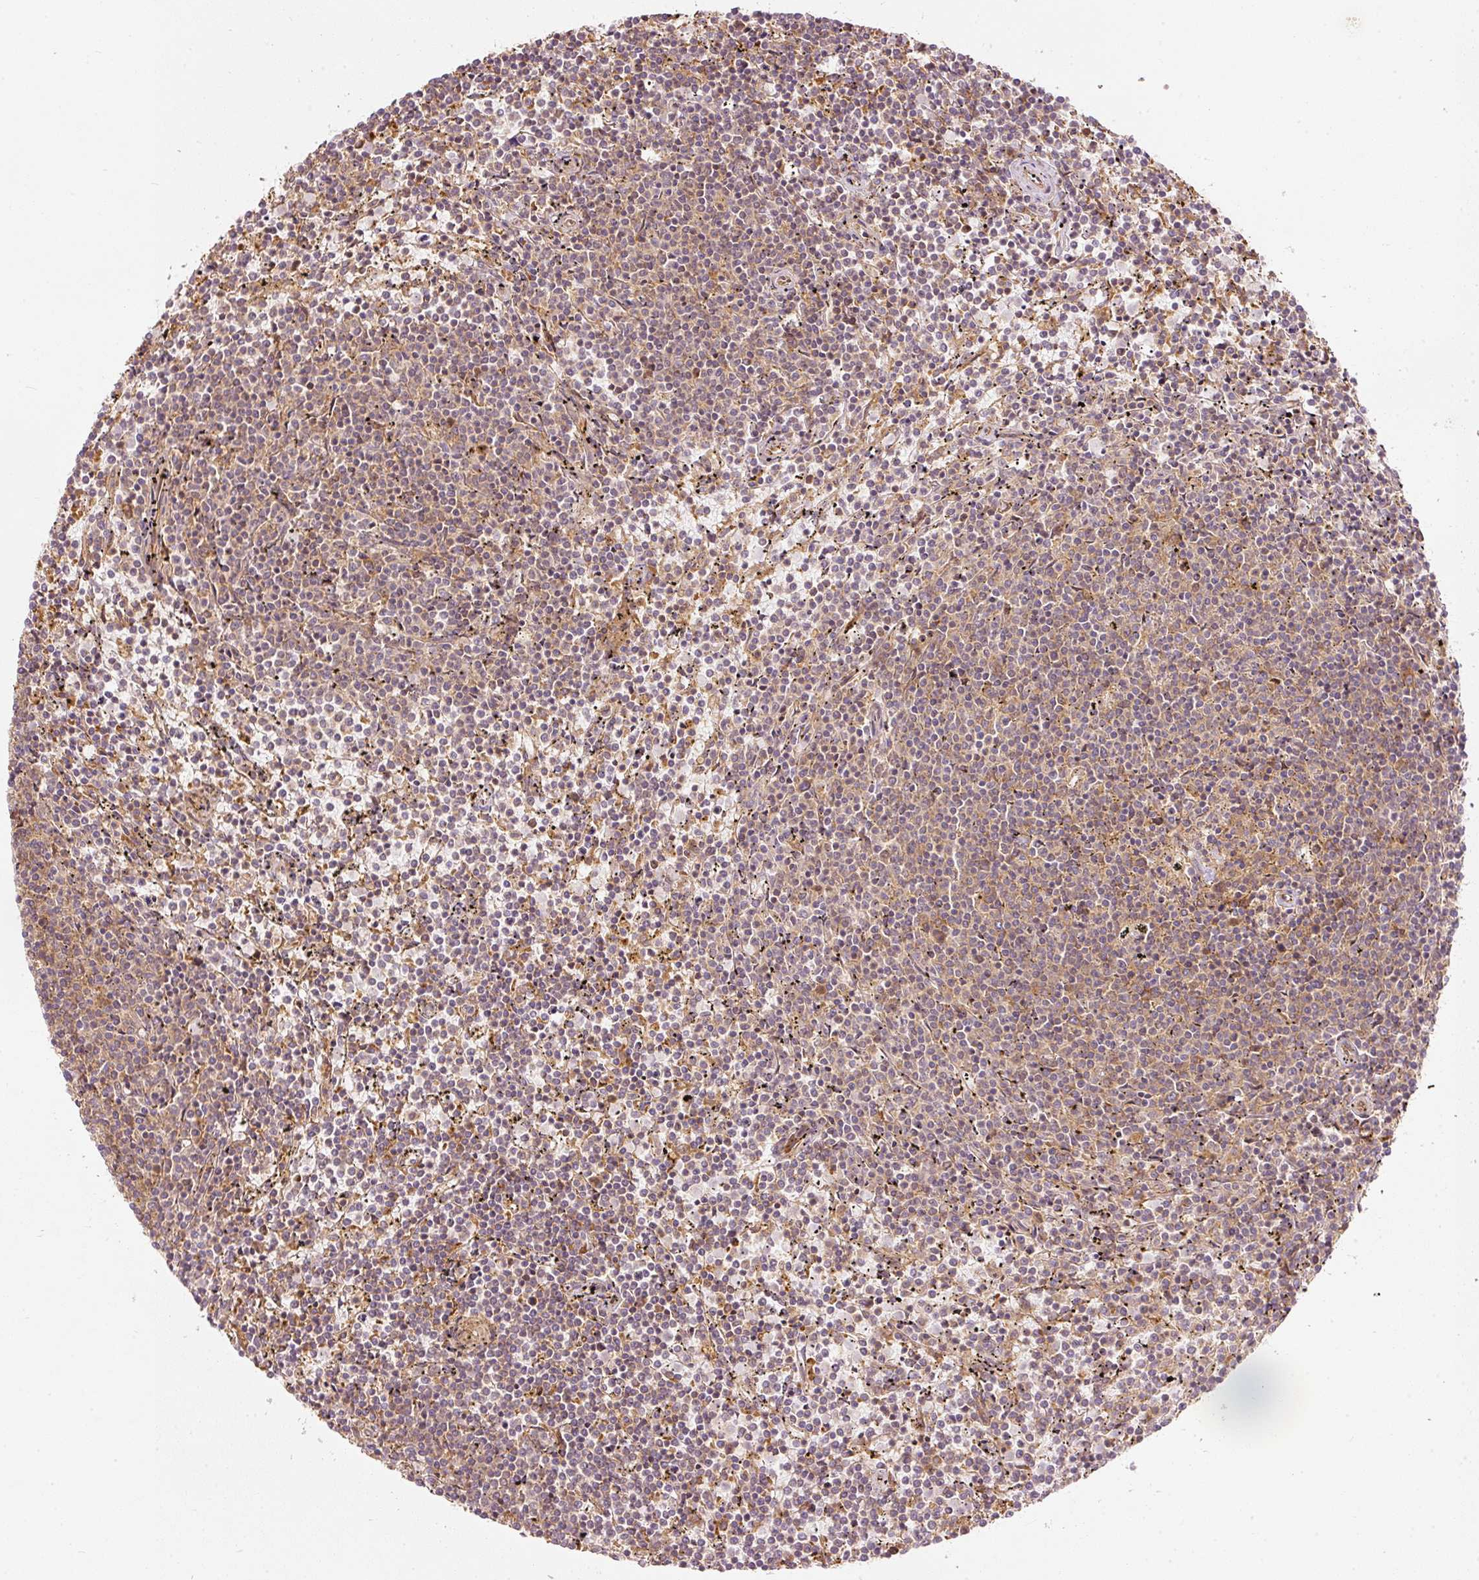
{"staining": {"intensity": "weak", "quantity": "<25%", "location": "cytoplasmic/membranous"}, "tissue": "lymphoma", "cell_type": "Tumor cells", "image_type": "cancer", "snomed": [{"axis": "morphology", "description": "Malignant lymphoma, non-Hodgkin's type, Low grade"}, {"axis": "topography", "description": "Spleen"}], "caption": "This is an IHC micrograph of human malignant lymphoma, non-Hodgkin's type (low-grade). There is no positivity in tumor cells.", "gene": "EIF3B", "patient": {"sex": "female", "age": 50}}